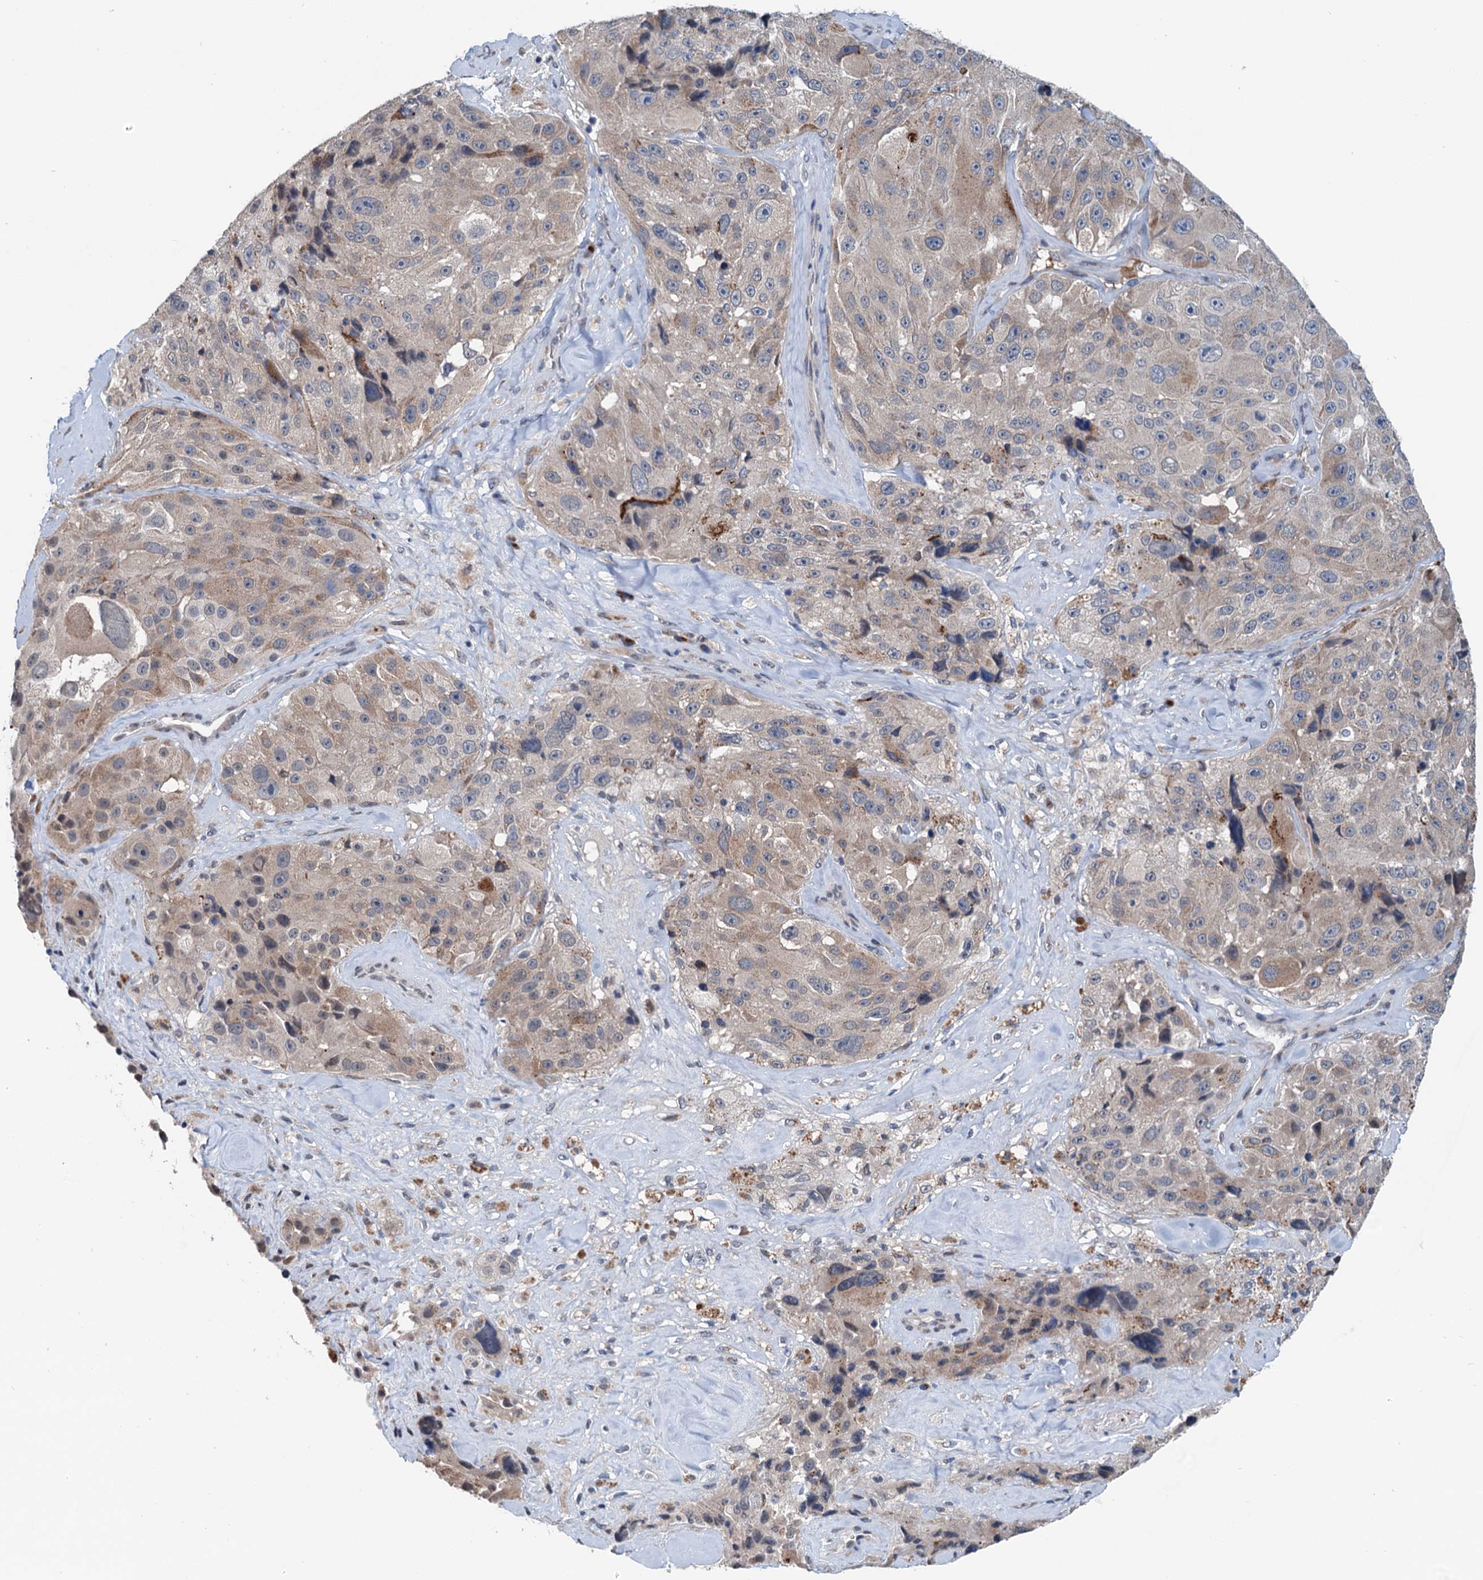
{"staining": {"intensity": "weak", "quantity": "25%-75%", "location": "cytoplasmic/membranous"}, "tissue": "melanoma", "cell_type": "Tumor cells", "image_type": "cancer", "snomed": [{"axis": "morphology", "description": "Malignant melanoma, Metastatic site"}, {"axis": "topography", "description": "Lymph node"}], "caption": "Protein staining reveals weak cytoplasmic/membranous positivity in approximately 25%-75% of tumor cells in malignant melanoma (metastatic site).", "gene": "SHLD1", "patient": {"sex": "male", "age": 62}}